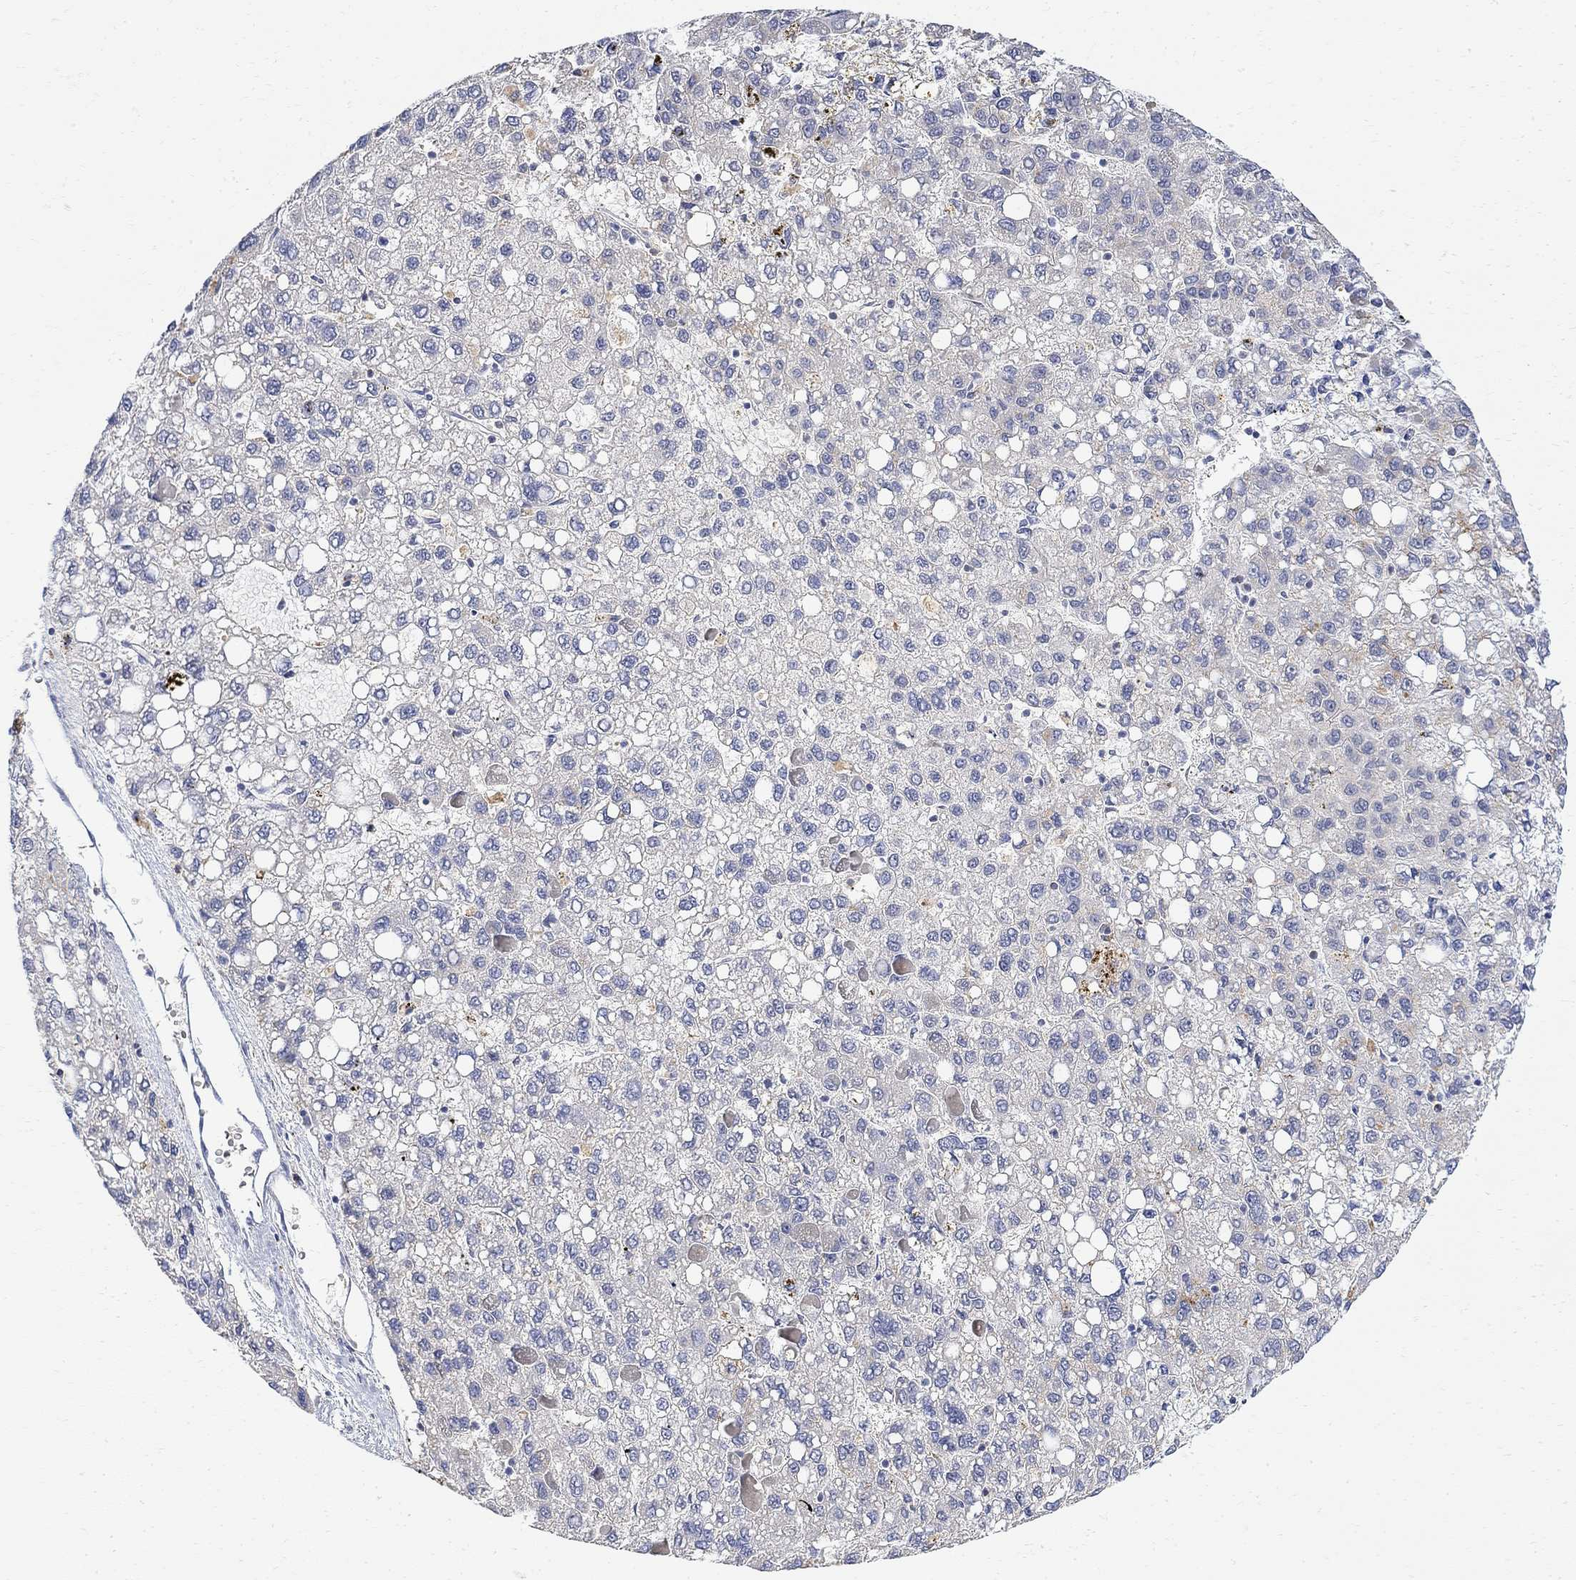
{"staining": {"intensity": "negative", "quantity": "none", "location": "none"}, "tissue": "liver cancer", "cell_type": "Tumor cells", "image_type": "cancer", "snomed": [{"axis": "morphology", "description": "Carcinoma, Hepatocellular, NOS"}, {"axis": "topography", "description": "Liver"}], "caption": "Protein analysis of liver hepatocellular carcinoma displays no significant expression in tumor cells. The staining is performed using DAB brown chromogen with nuclei counter-stained in using hematoxylin.", "gene": "FNDC5", "patient": {"sex": "female", "age": 82}}